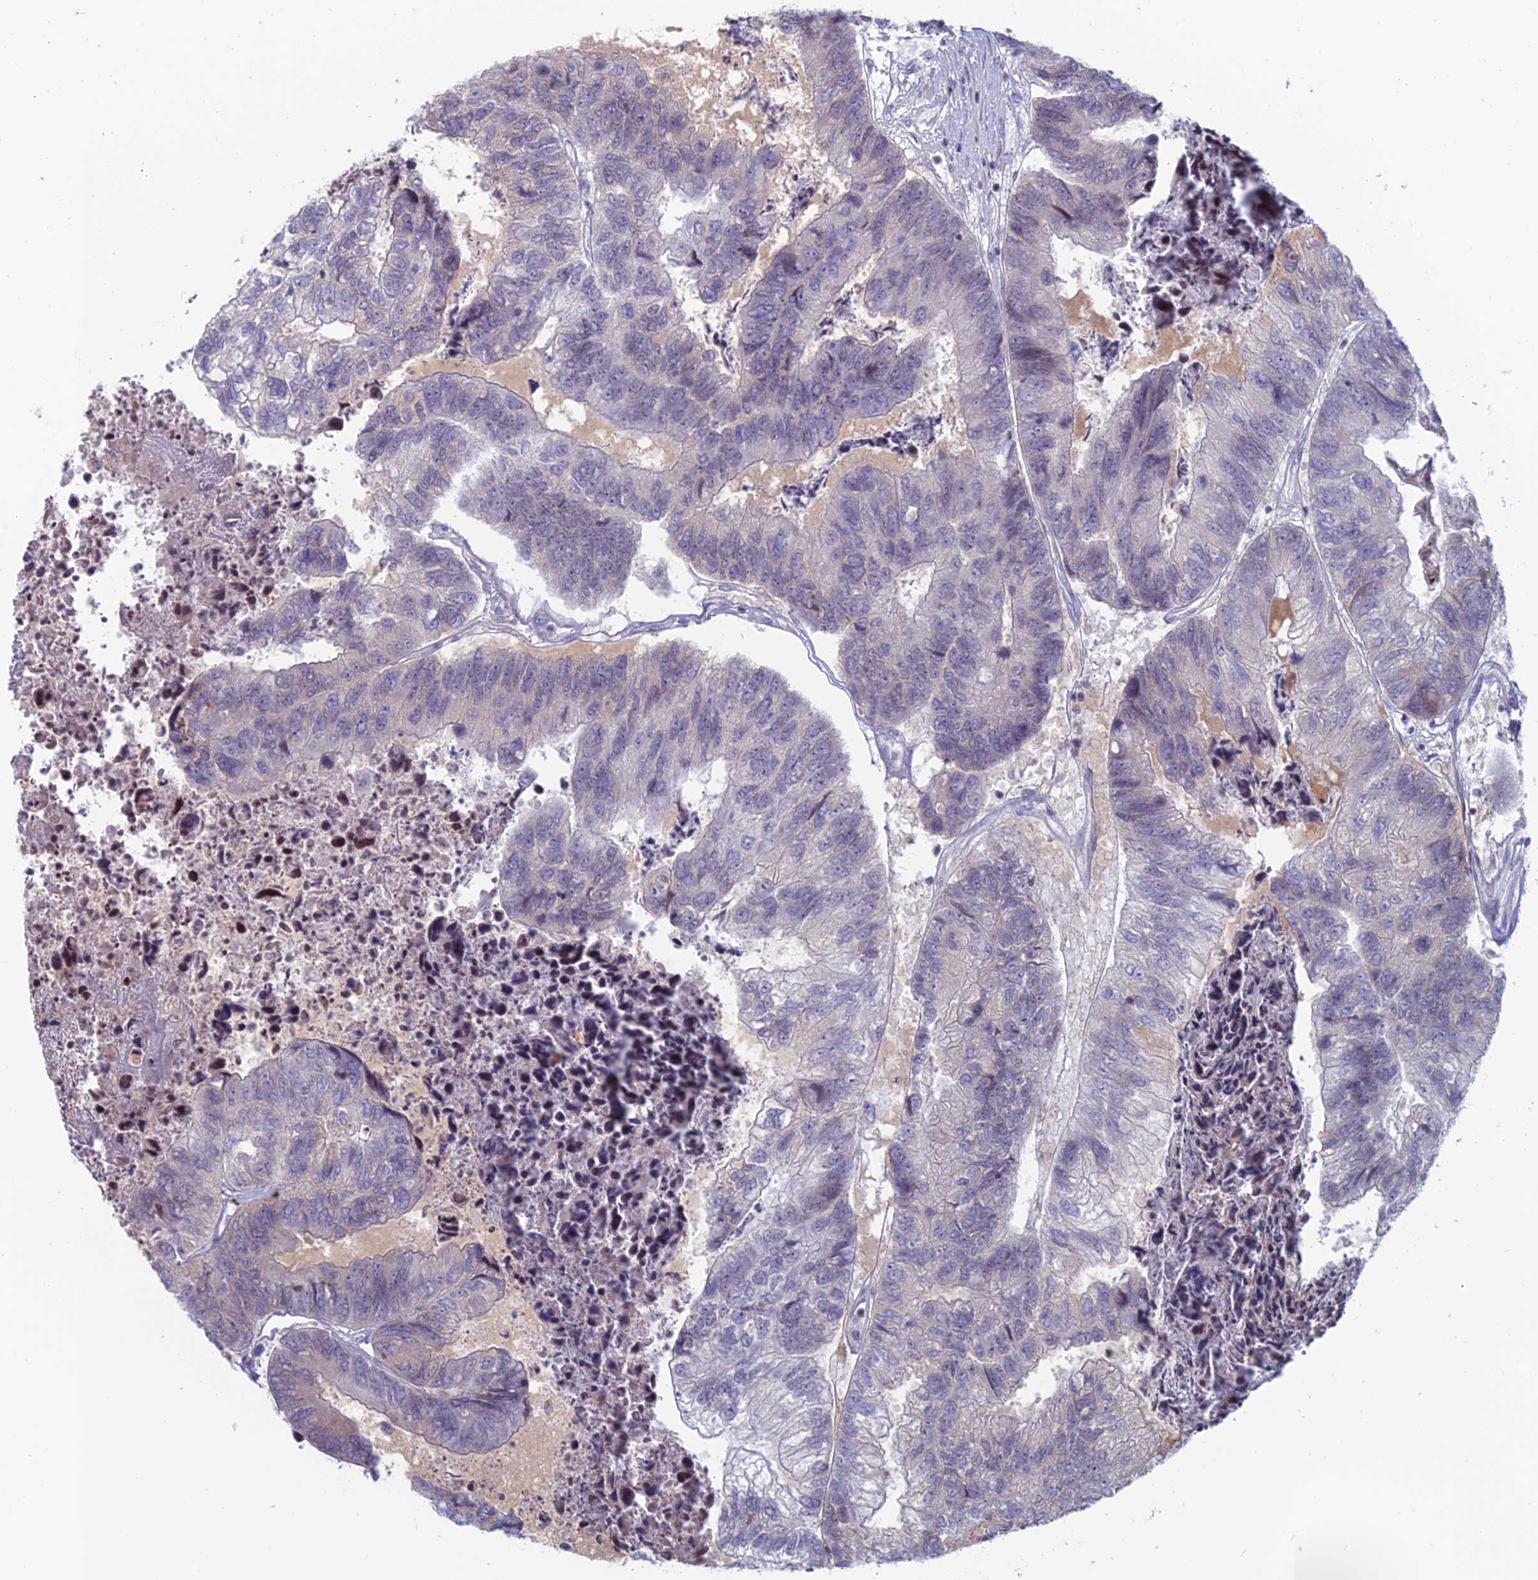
{"staining": {"intensity": "negative", "quantity": "none", "location": "none"}, "tissue": "colorectal cancer", "cell_type": "Tumor cells", "image_type": "cancer", "snomed": [{"axis": "morphology", "description": "Adenocarcinoma, NOS"}, {"axis": "topography", "description": "Colon"}], "caption": "Tumor cells show no significant positivity in adenocarcinoma (colorectal). Nuclei are stained in blue.", "gene": "CERS6", "patient": {"sex": "female", "age": 67}}